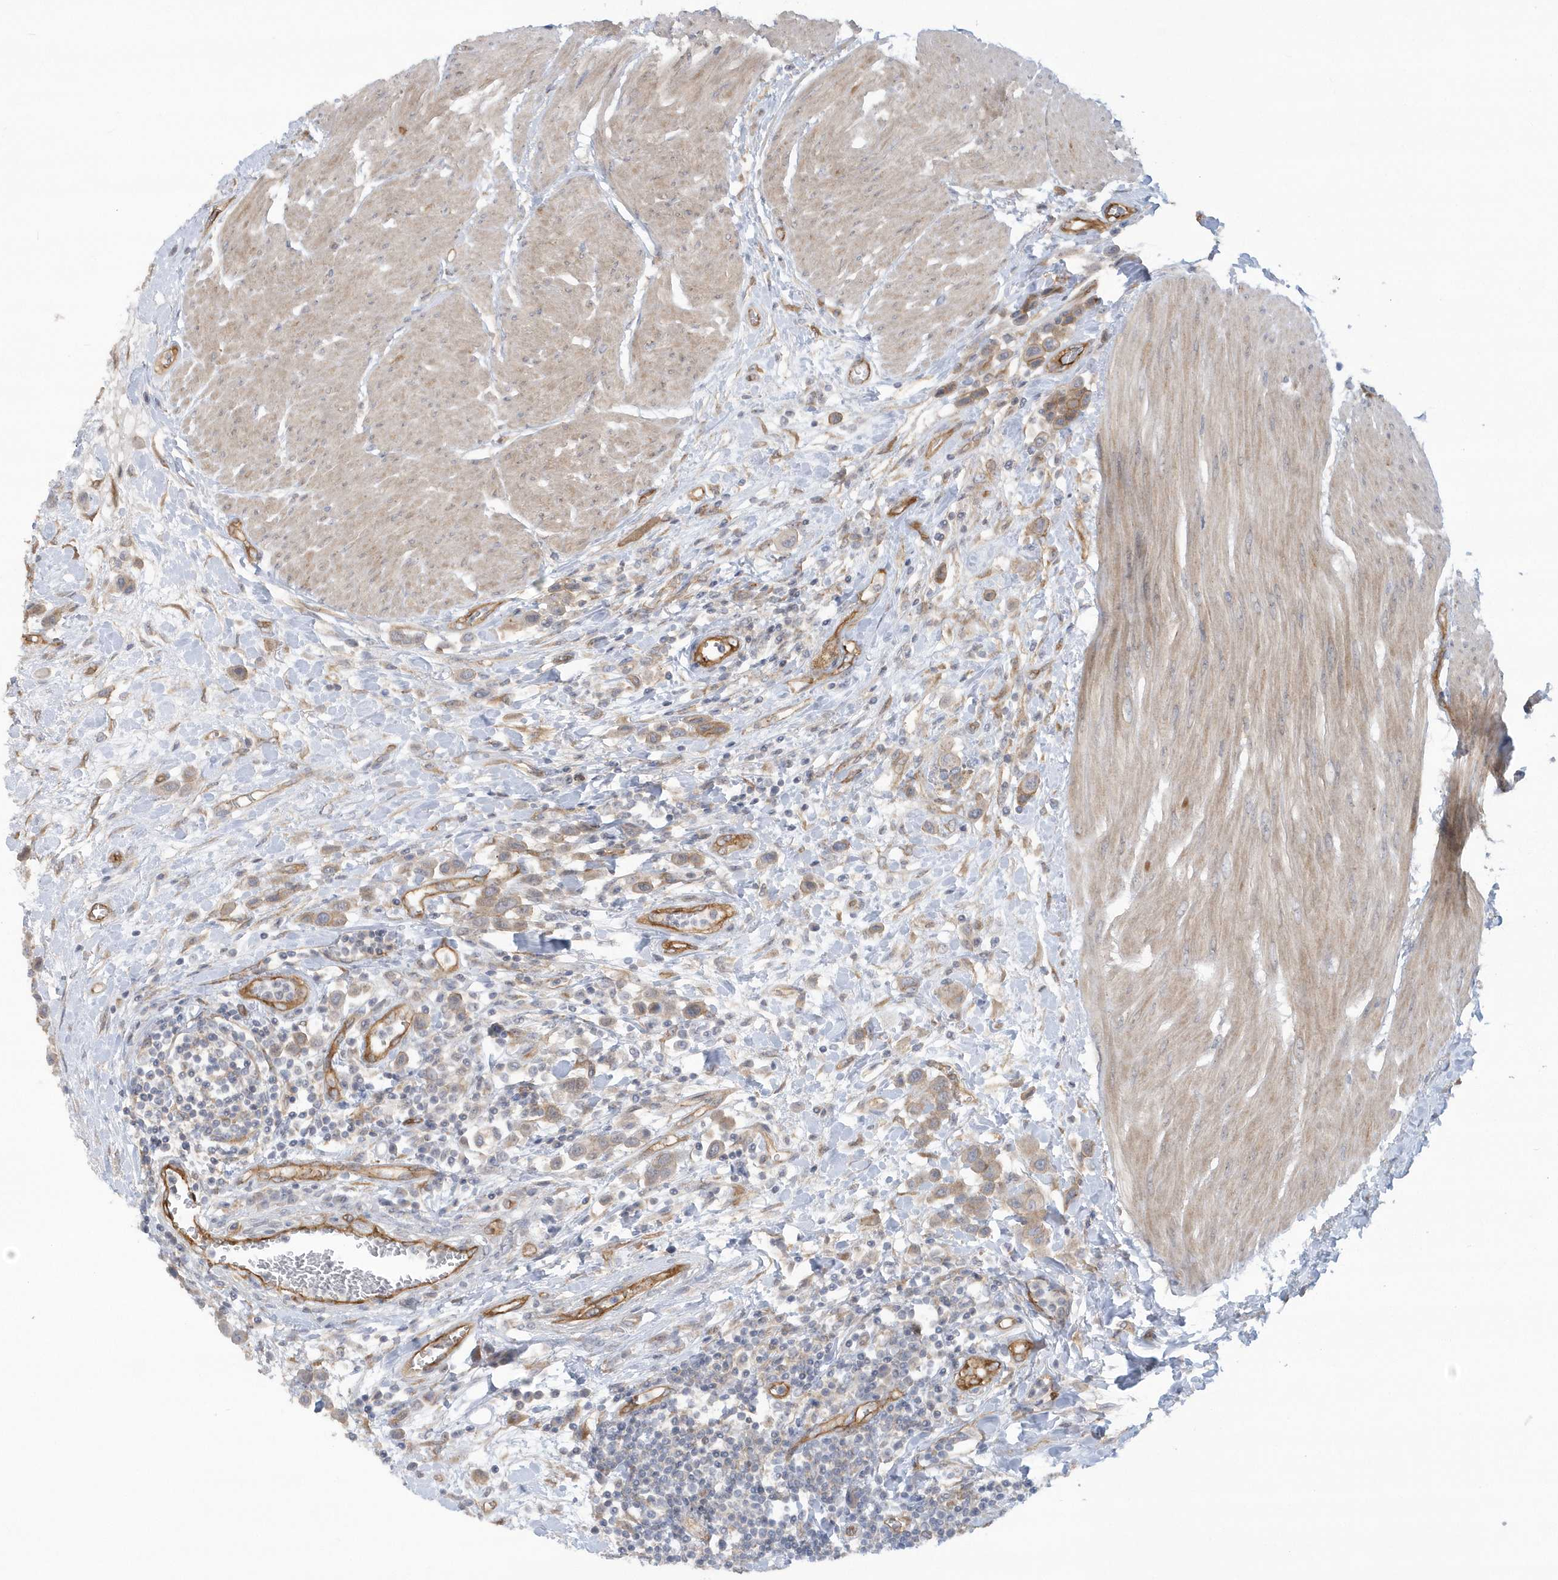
{"staining": {"intensity": "weak", "quantity": ">75%", "location": "cytoplasmic/membranous"}, "tissue": "urothelial cancer", "cell_type": "Tumor cells", "image_type": "cancer", "snomed": [{"axis": "morphology", "description": "Urothelial carcinoma, High grade"}, {"axis": "topography", "description": "Urinary bladder"}], "caption": "Immunohistochemistry (DAB (3,3'-diaminobenzidine)) staining of urothelial carcinoma (high-grade) displays weak cytoplasmic/membranous protein expression in about >75% of tumor cells. (brown staining indicates protein expression, while blue staining denotes nuclei).", "gene": "RAI14", "patient": {"sex": "male", "age": 50}}